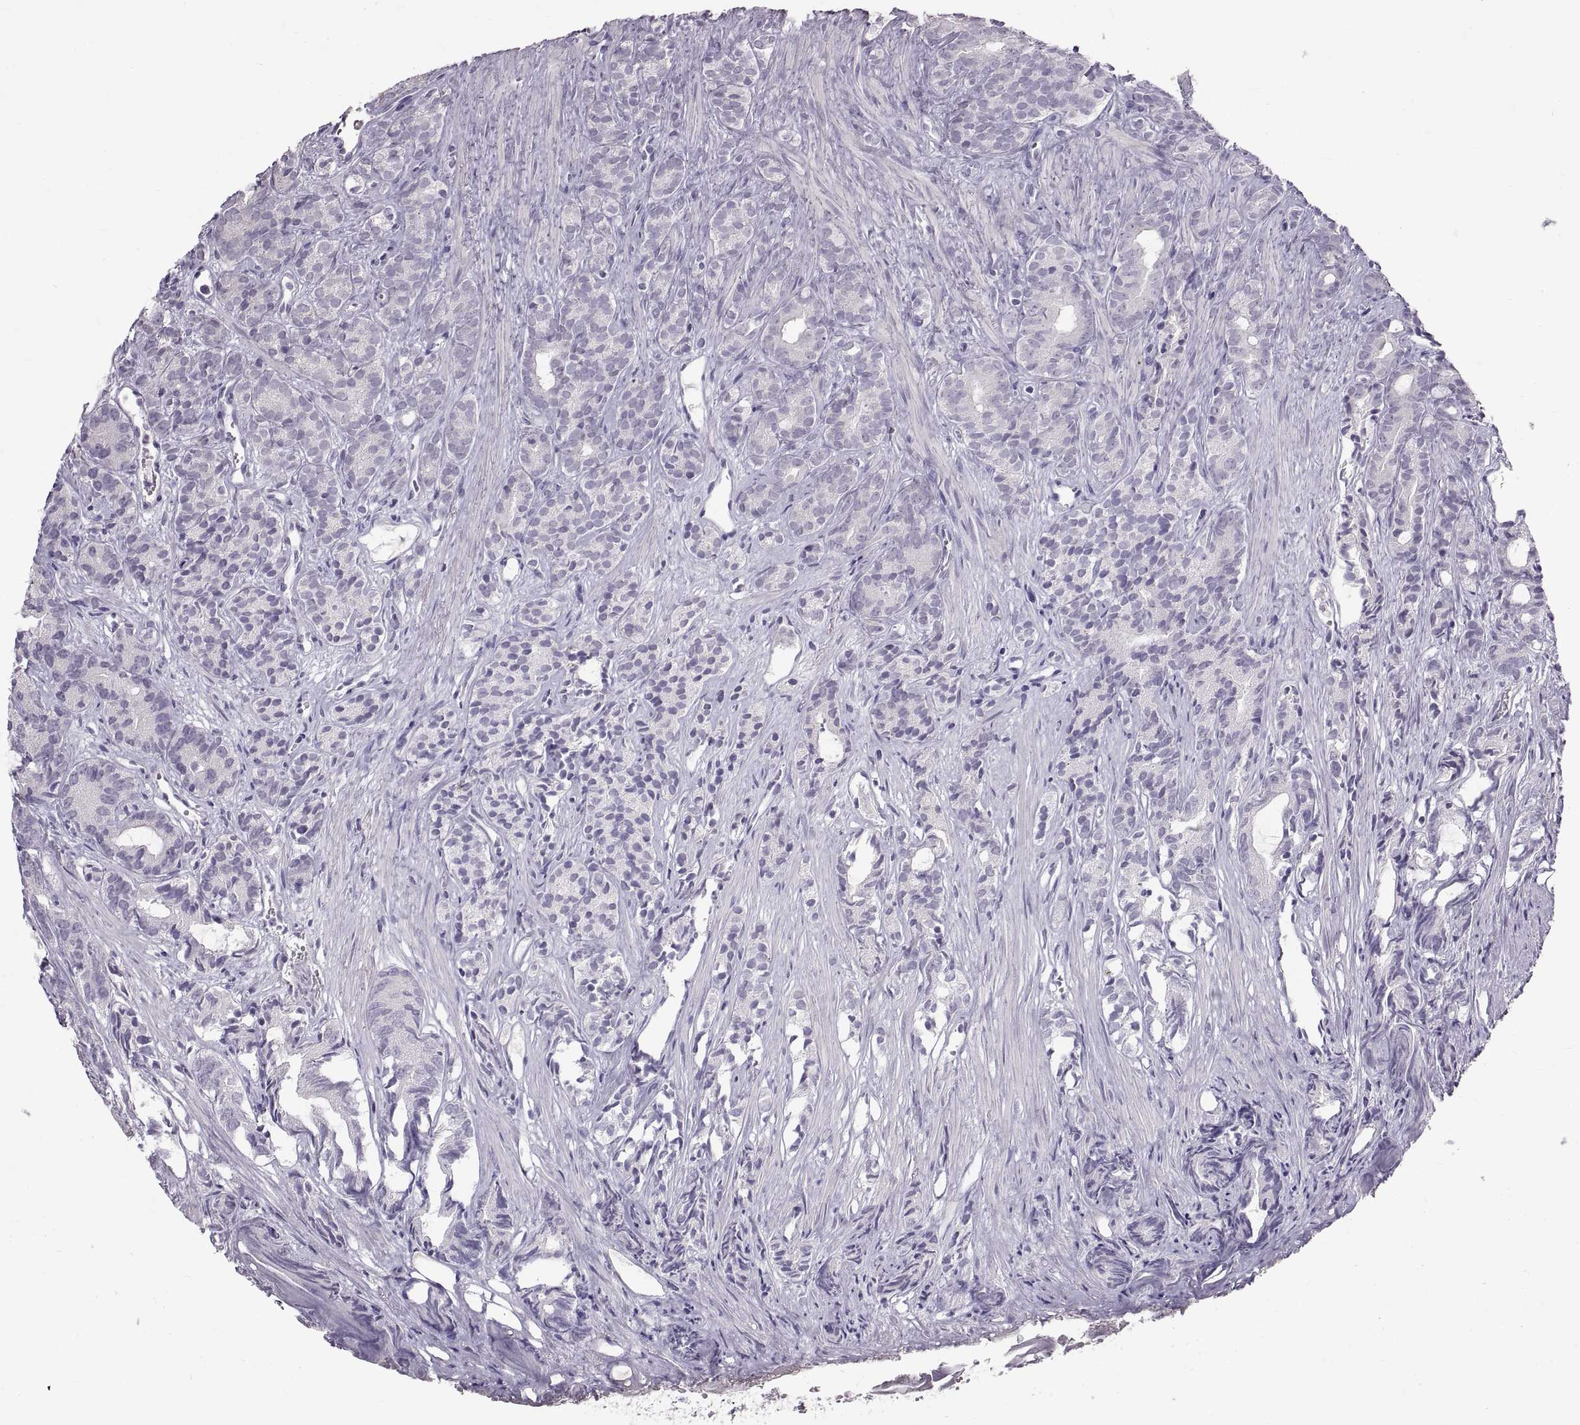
{"staining": {"intensity": "negative", "quantity": "none", "location": "none"}, "tissue": "prostate cancer", "cell_type": "Tumor cells", "image_type": "cancer", "snomed": [{"axis": "morphology", "description": "Adenocarcinoma, High grade"}, {"axis": "topography", "description": "Prostate"}], "caption": "The image demonstrates no staining of tumor cells in prostate cancer.", "gene": "SPACDR", "patient": {"sex": "male", "age": 84}}